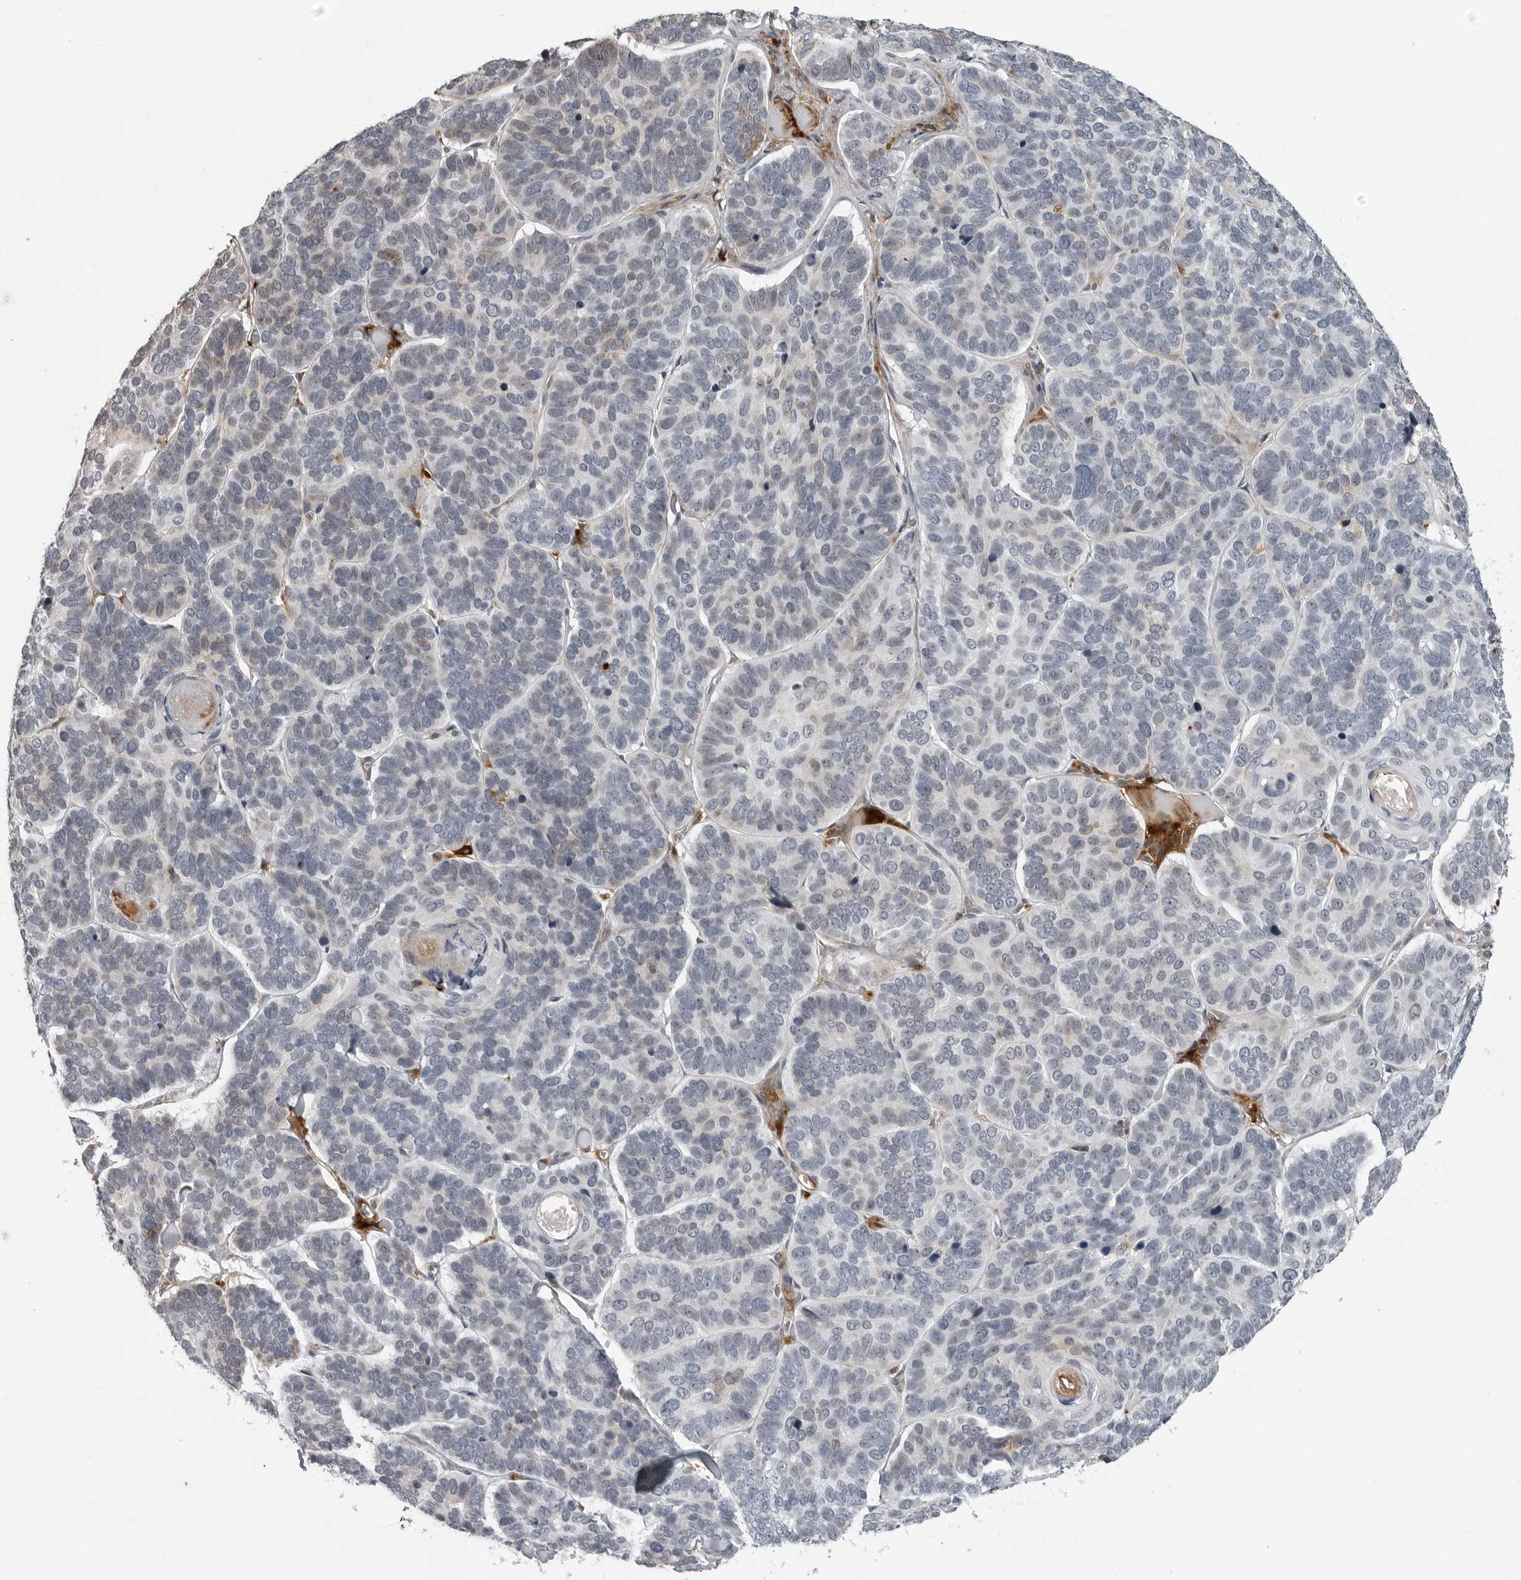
{"staining": {"intensity": "negative", "quantity": "none", "location": "none"}, "tissue": "skin cancer", "cell_type": "Tumor cells", "image_type": "cancer", "snomed": [{"axis": "morphology", "description": "Basal cell carcinoma"}, {"axis": "topography", "description": "Skin"}], "caption": "This is an immunohistochemistry micrograph of human skin cancer. There is no positivity in tumor cells.", "gene": "CXCR5", "patient": {"sex": "male", "age": 62}}